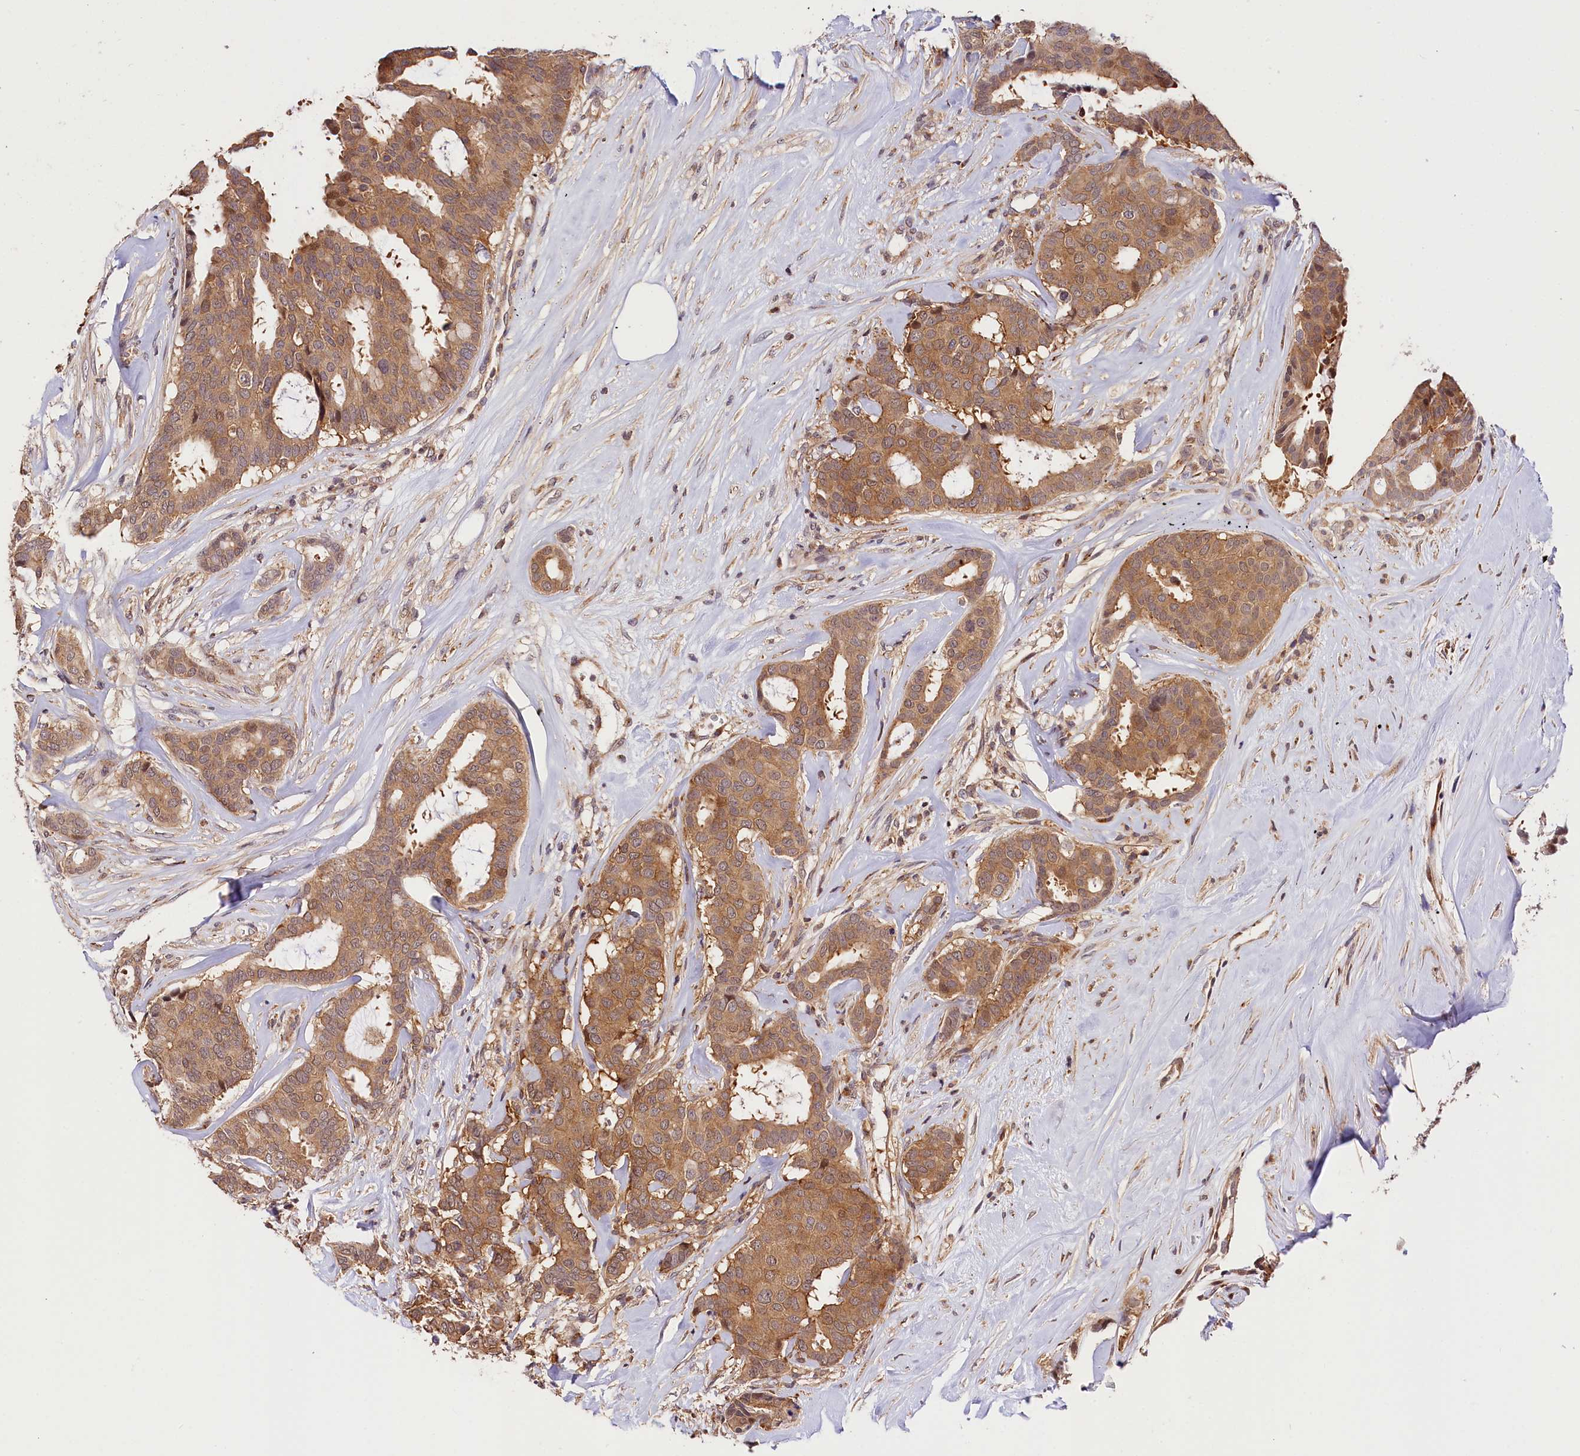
{"staining": {"intensity": "moderate", "quantity": ">75%", "location": "cytoplasmic/membranous"}, "tissue": "breast cancer", "cell_type": "Tumor cells", "image_type": "cancer", "snomed": [{"axis": "morphology", "description": "Duct carcinoma"}, {"axis": "topography", "description": "Breast"}], "caption": "Tumor cells demonstrate medium levels of moderate cytoplasmic/membranous expression in about >75% of cells in human invasive ductal carcinoma (breast).", "gene": "CHORDC1", "patient": {"sex": "female", "age": 75}}